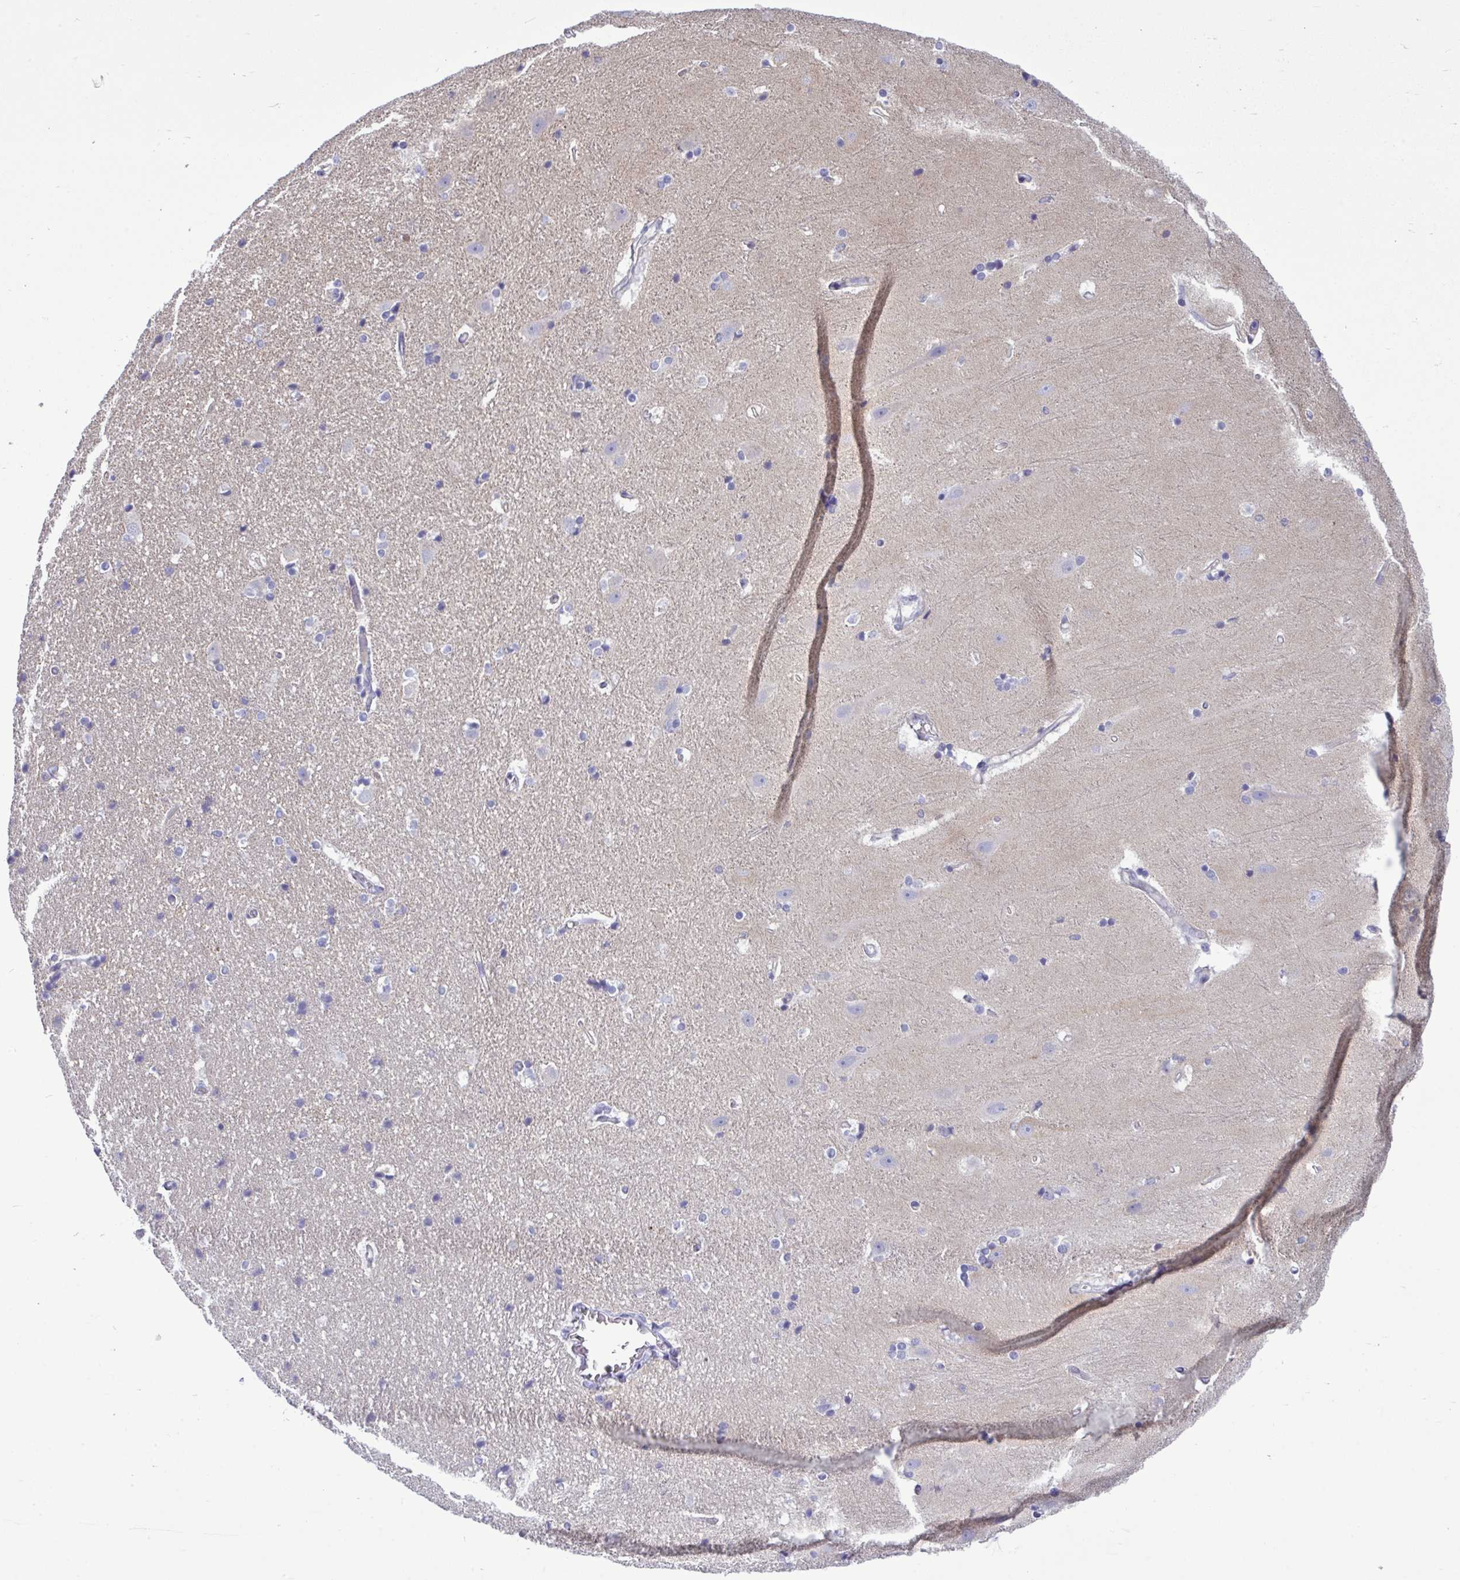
{"staining": {"intensity": "negative", "quantity": "none", "location": "none"}, "tissue": "hippocampus", "cell_type": "Glial cells", "image_type": "normal", "snomed": [{"axis": "morphology", "description": "Normal tissue, NOS"}, {"axis": "topography", "description": "Hippocampus"}], "caption": "Normal hippocampus was stained to show a protein in brown. There is no significant staining in glial cells. (DAB IHC with hematoxylin counter stain).", "gene": "MYH10", "patient": {"sex": "male", "age": 63}}